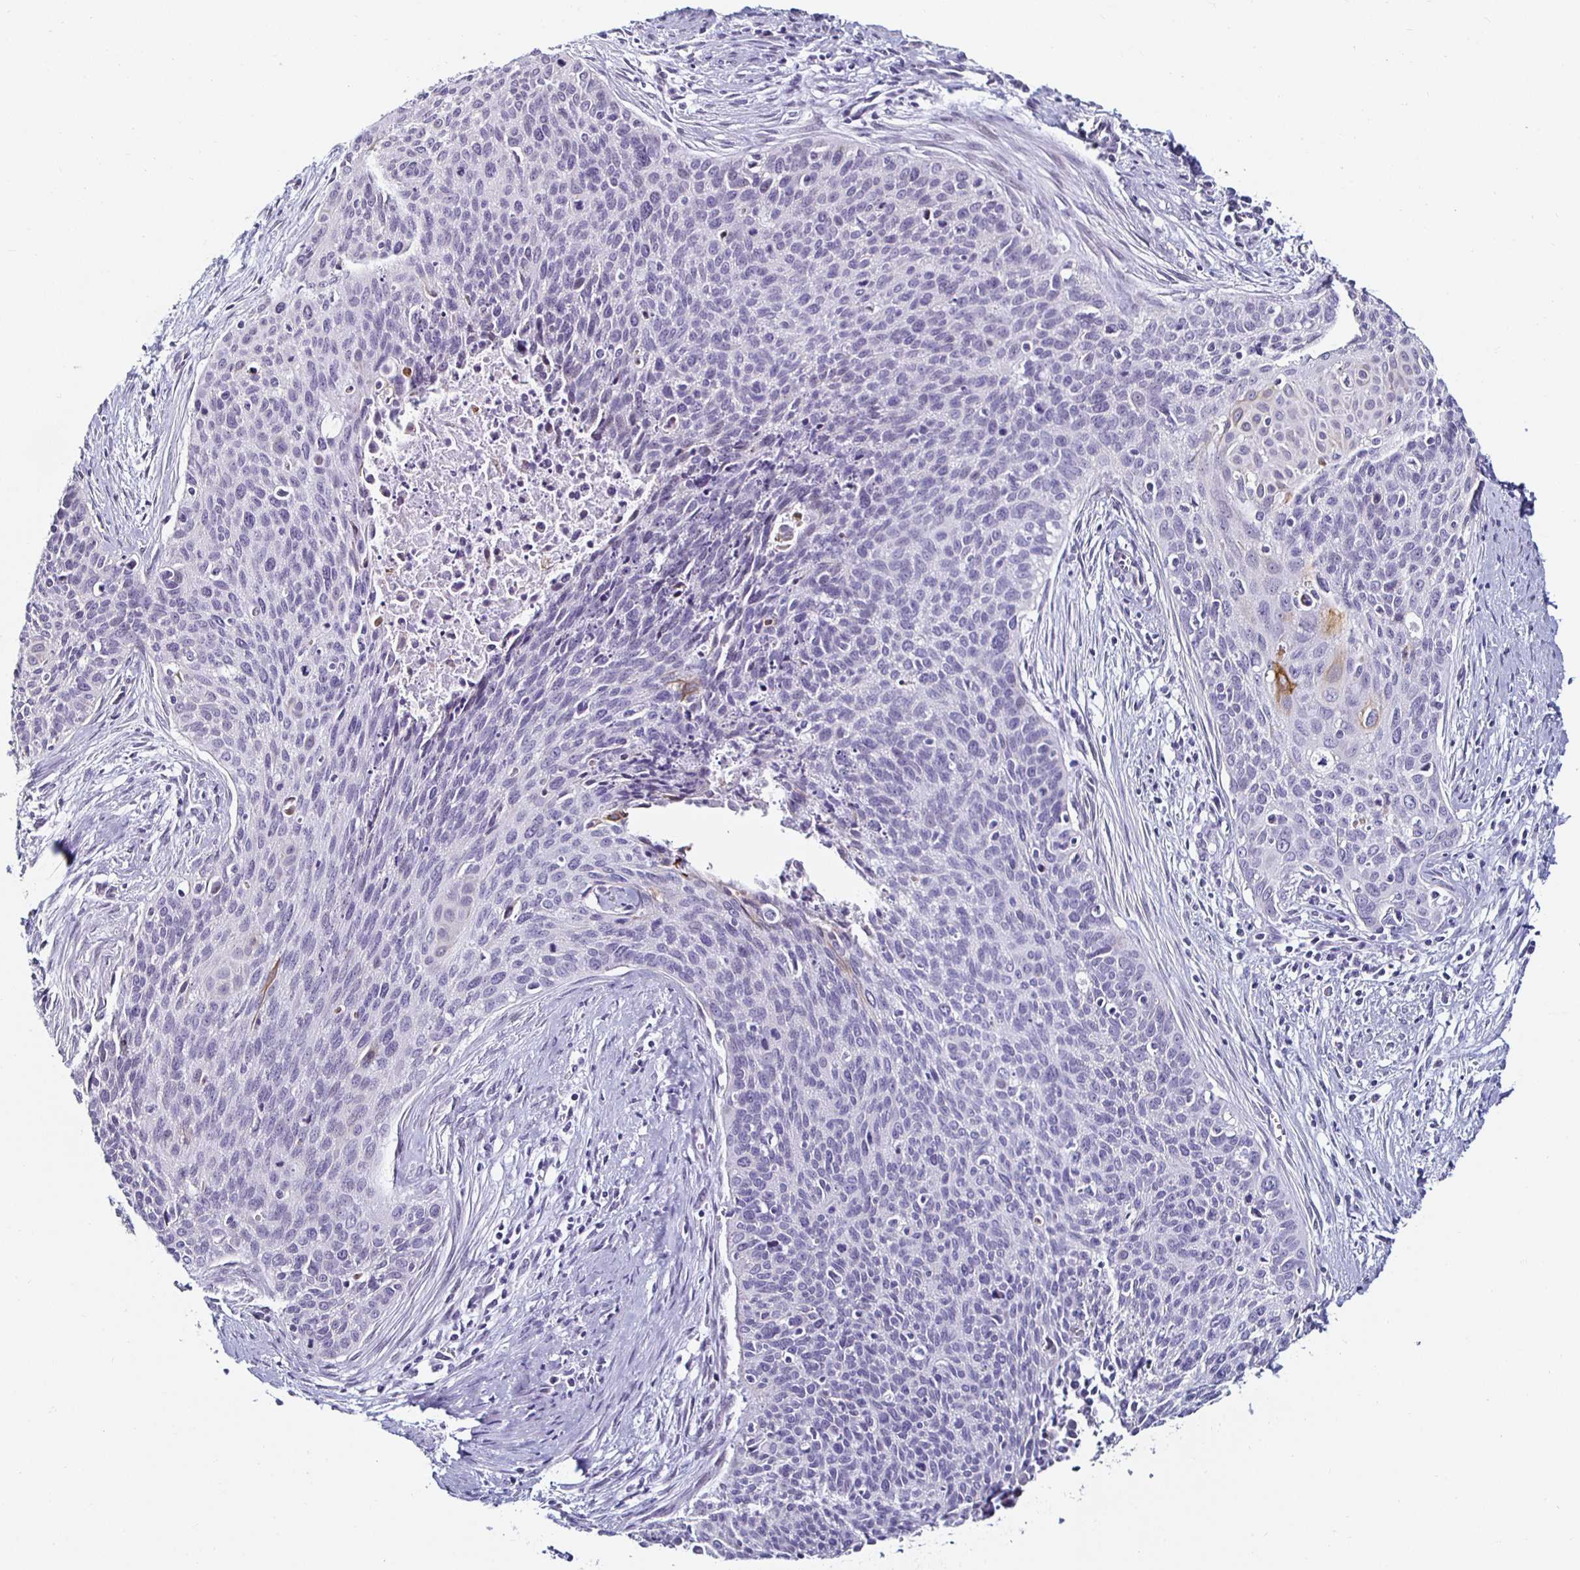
{"staining": {"intensity": "moderate", "quantity": "<25%", "location": "cytoplasmic/membranous"}, "tissue": "cervical cancer", "cell_type": "Tumor cells", "image_type": "cancer", "snomed": [{"axis": "morphology", "description": "Squamous cell carcinoma, NOS"}, {"axis": "topography", "description": "Cervix"}], "caption": "This histopathology image shows immunohistochemistry (IHC) staining of human squamous cell carcinoma (cervical), with low moderate cytoplasmic/membranous staining in about <25% of tumor cells.", "gene": "KRT4", "patient": {"sex": "female", "age": 55}}